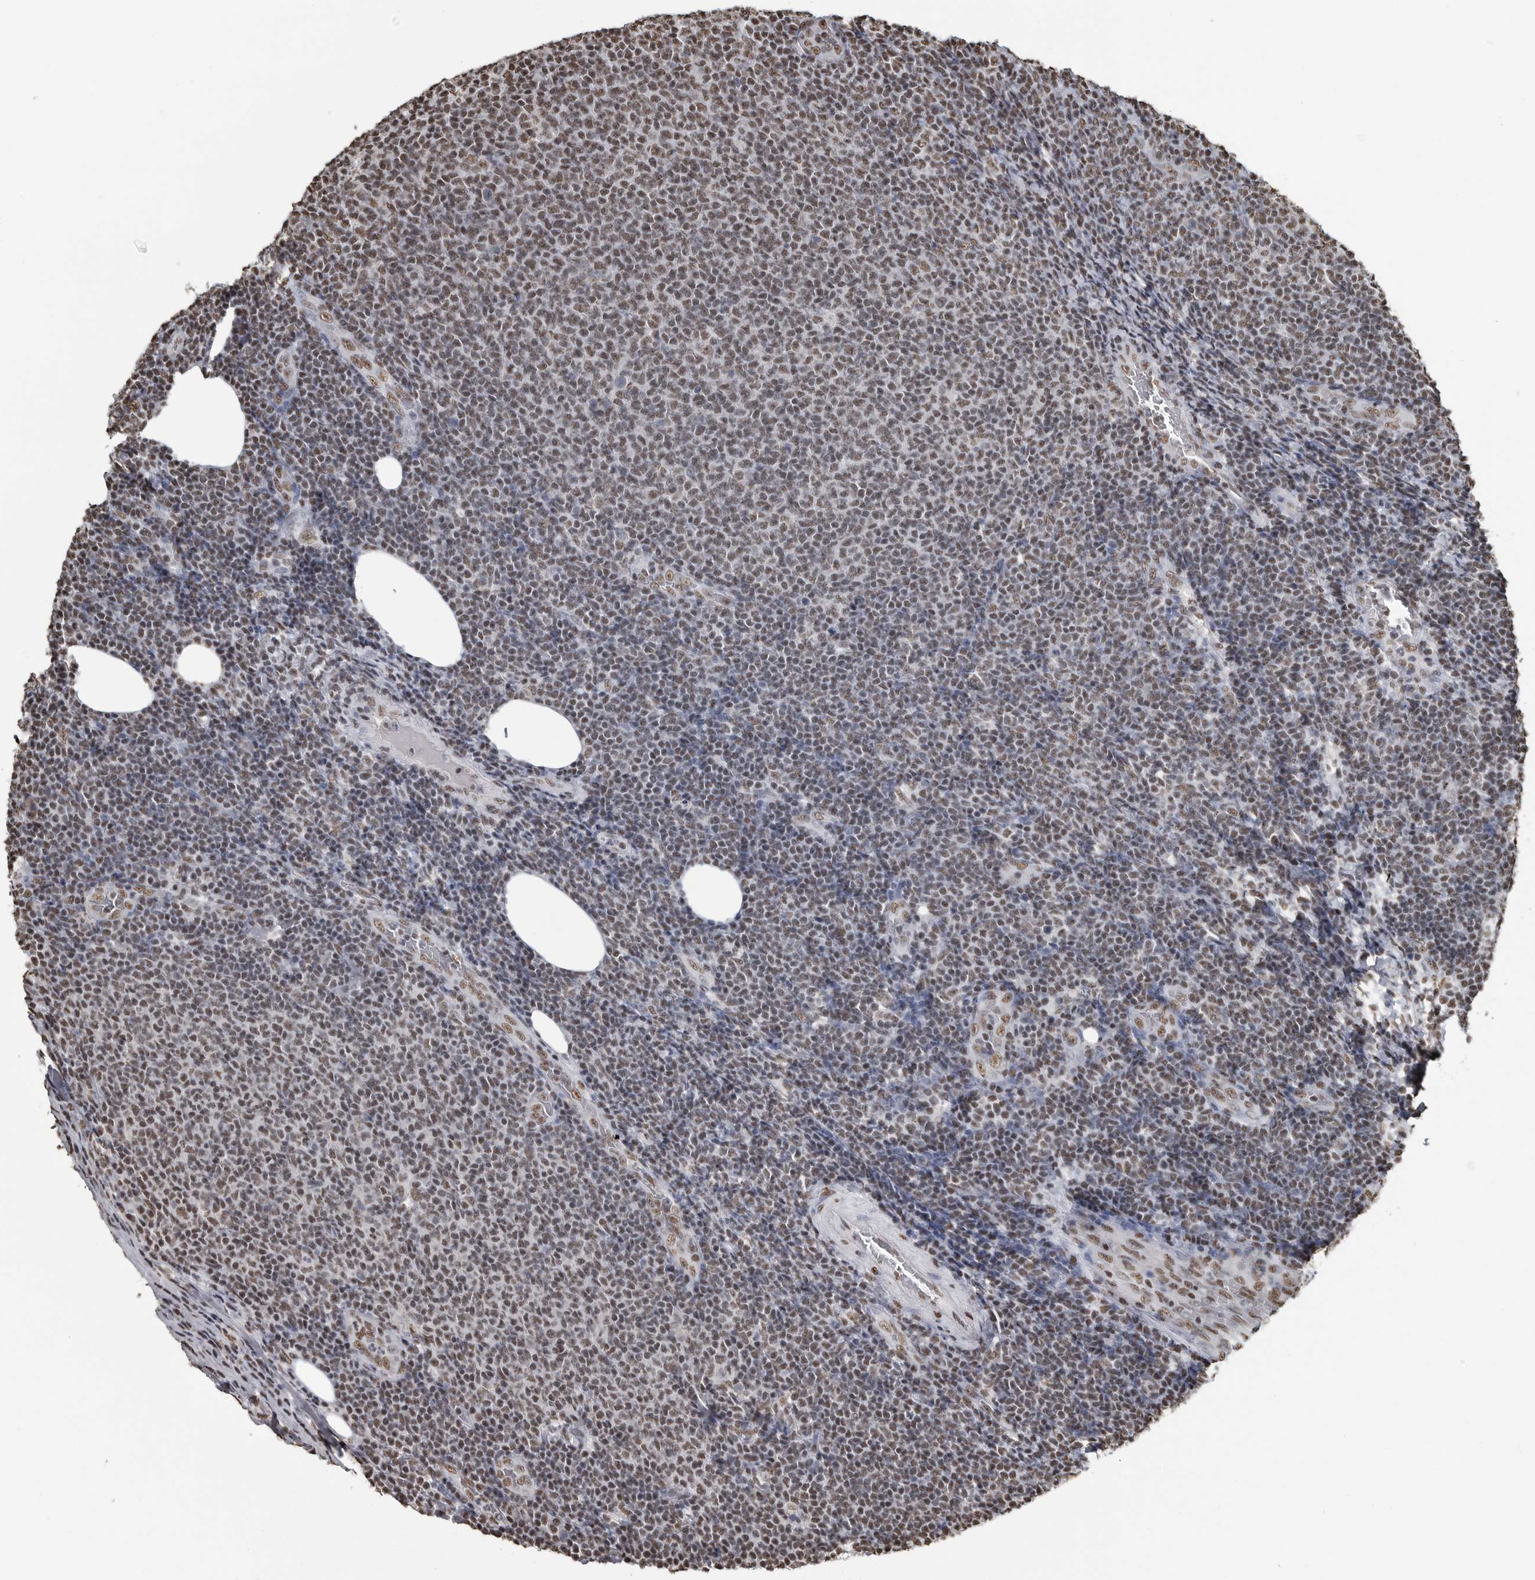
{"staining": {"intensity": "moderate", "quantity": ">75%", "location": "nuclear"}, "tissue": "lymphoma", "cell_type": "Tumor cells", "image_type": "cancer", "snomed": [{"axis": "morphology", "description": "Malignant lymphoma, non-Hodgkin's type, Low grade"}, {"axis": "topography", "description": "Lymph node"}], "caption": "Malignant lymphoma, non-Hodgkin's type (low-grade) stained with a brown dye demonstrates moderate nuclear positive staining in about >75% of tumor cells.", "gene": "TGS1", "patient": {"sex": "male", "age": 66}}